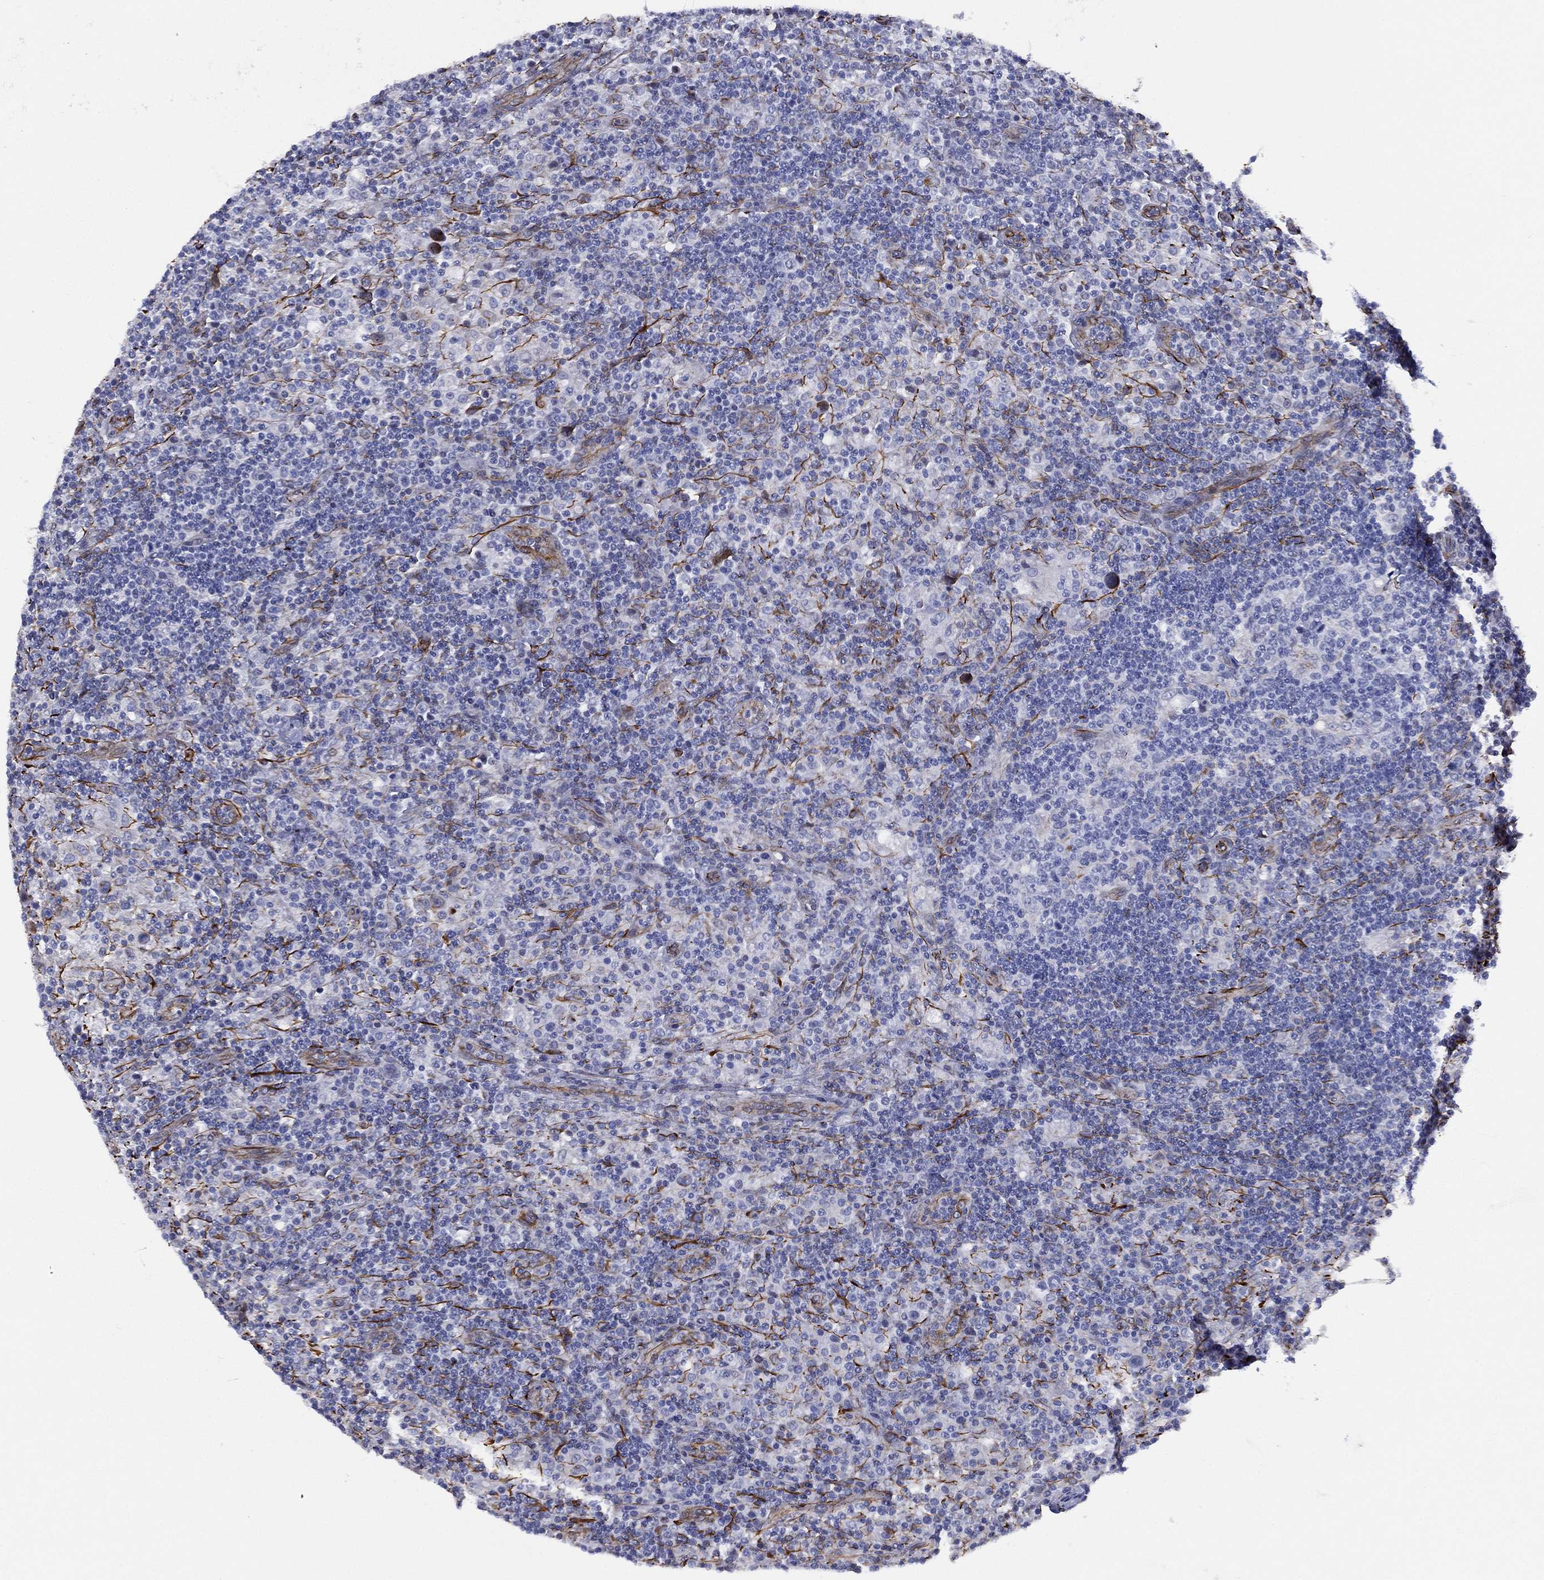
{"staining": {"intensity": "negative", "quantity": "none", "location": "none"}, "tissue": "lymphoma", "cell_type": "Tumor cells", "image_type": "cancer", "snomed": [{"axis": "morphology", "description": "Hodgkin's disease, NOS"}, {"axis": "topography", "description": "Lymph node"}], "caption": "This micrograph is of Hodgkin's disease stained with immunohistochemistry (IHC) to label a protein in brown with the nuclei are counter-stained blue. There is no expression in tumor cells.", "gene": "MAS1", "patient": {"sex": "male", "age": 70}}